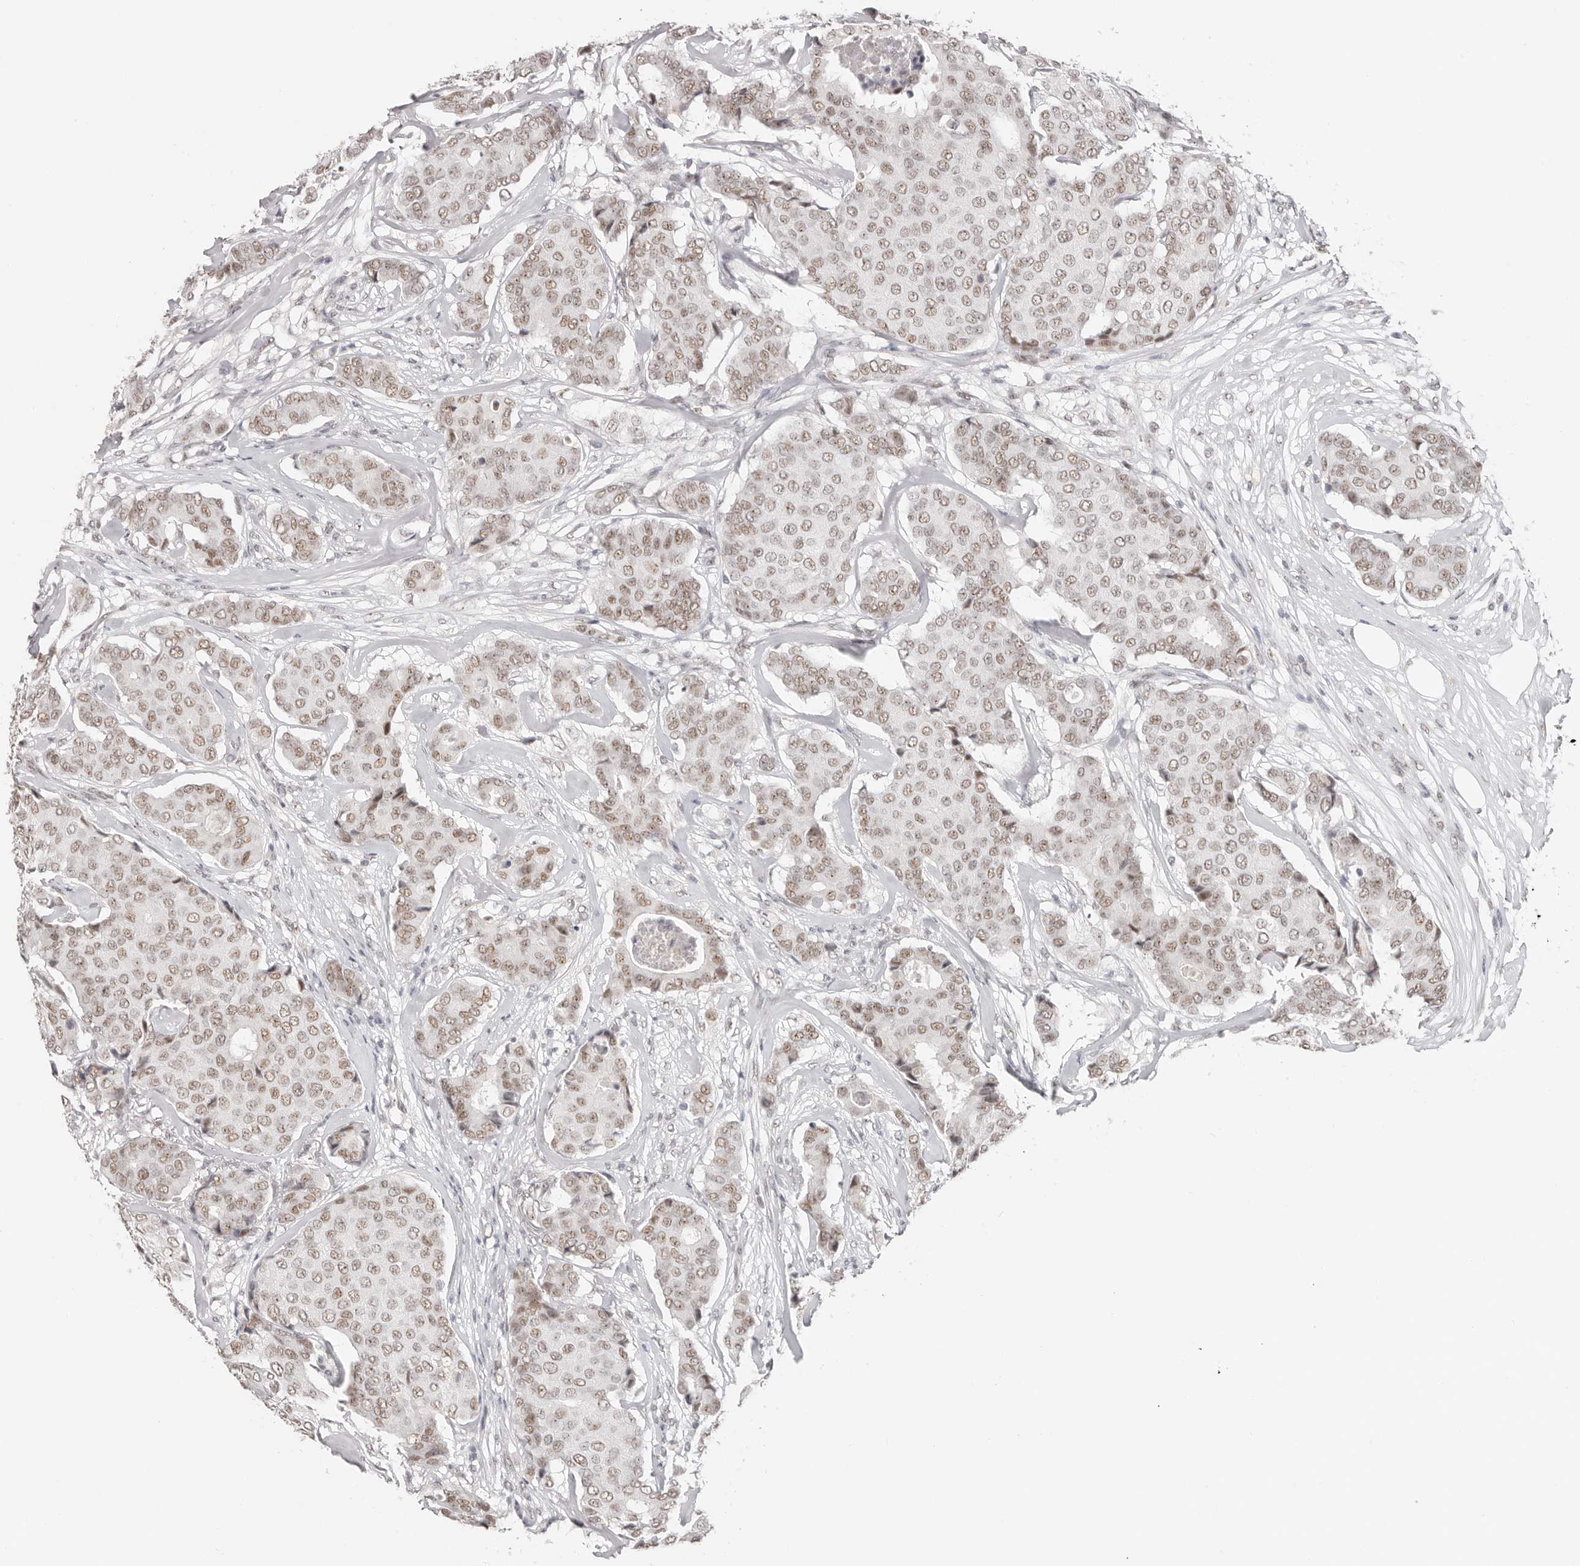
{"staining": {"intensity": "weak", "quantity": ">75%", "location": "nuclear"}, "tissue": "breast cancer", "cell_type": "Tumor cells", "image_type": "cancer", "snomed": [{"axis": "morphology", "description": "Duct carcinoma"}, {"axis": "topography", "description": "Breast"}], "caption": "Breast cancer tissue demonstrates weak nuclear expression in about >75% of tumor cells, visualized by immunohistochemistry. Ihc stains the protein of interest in brown and the nuclei are stained blue.", "gene": "LARP7", "patient": {"sex": "female", "age": 75}}